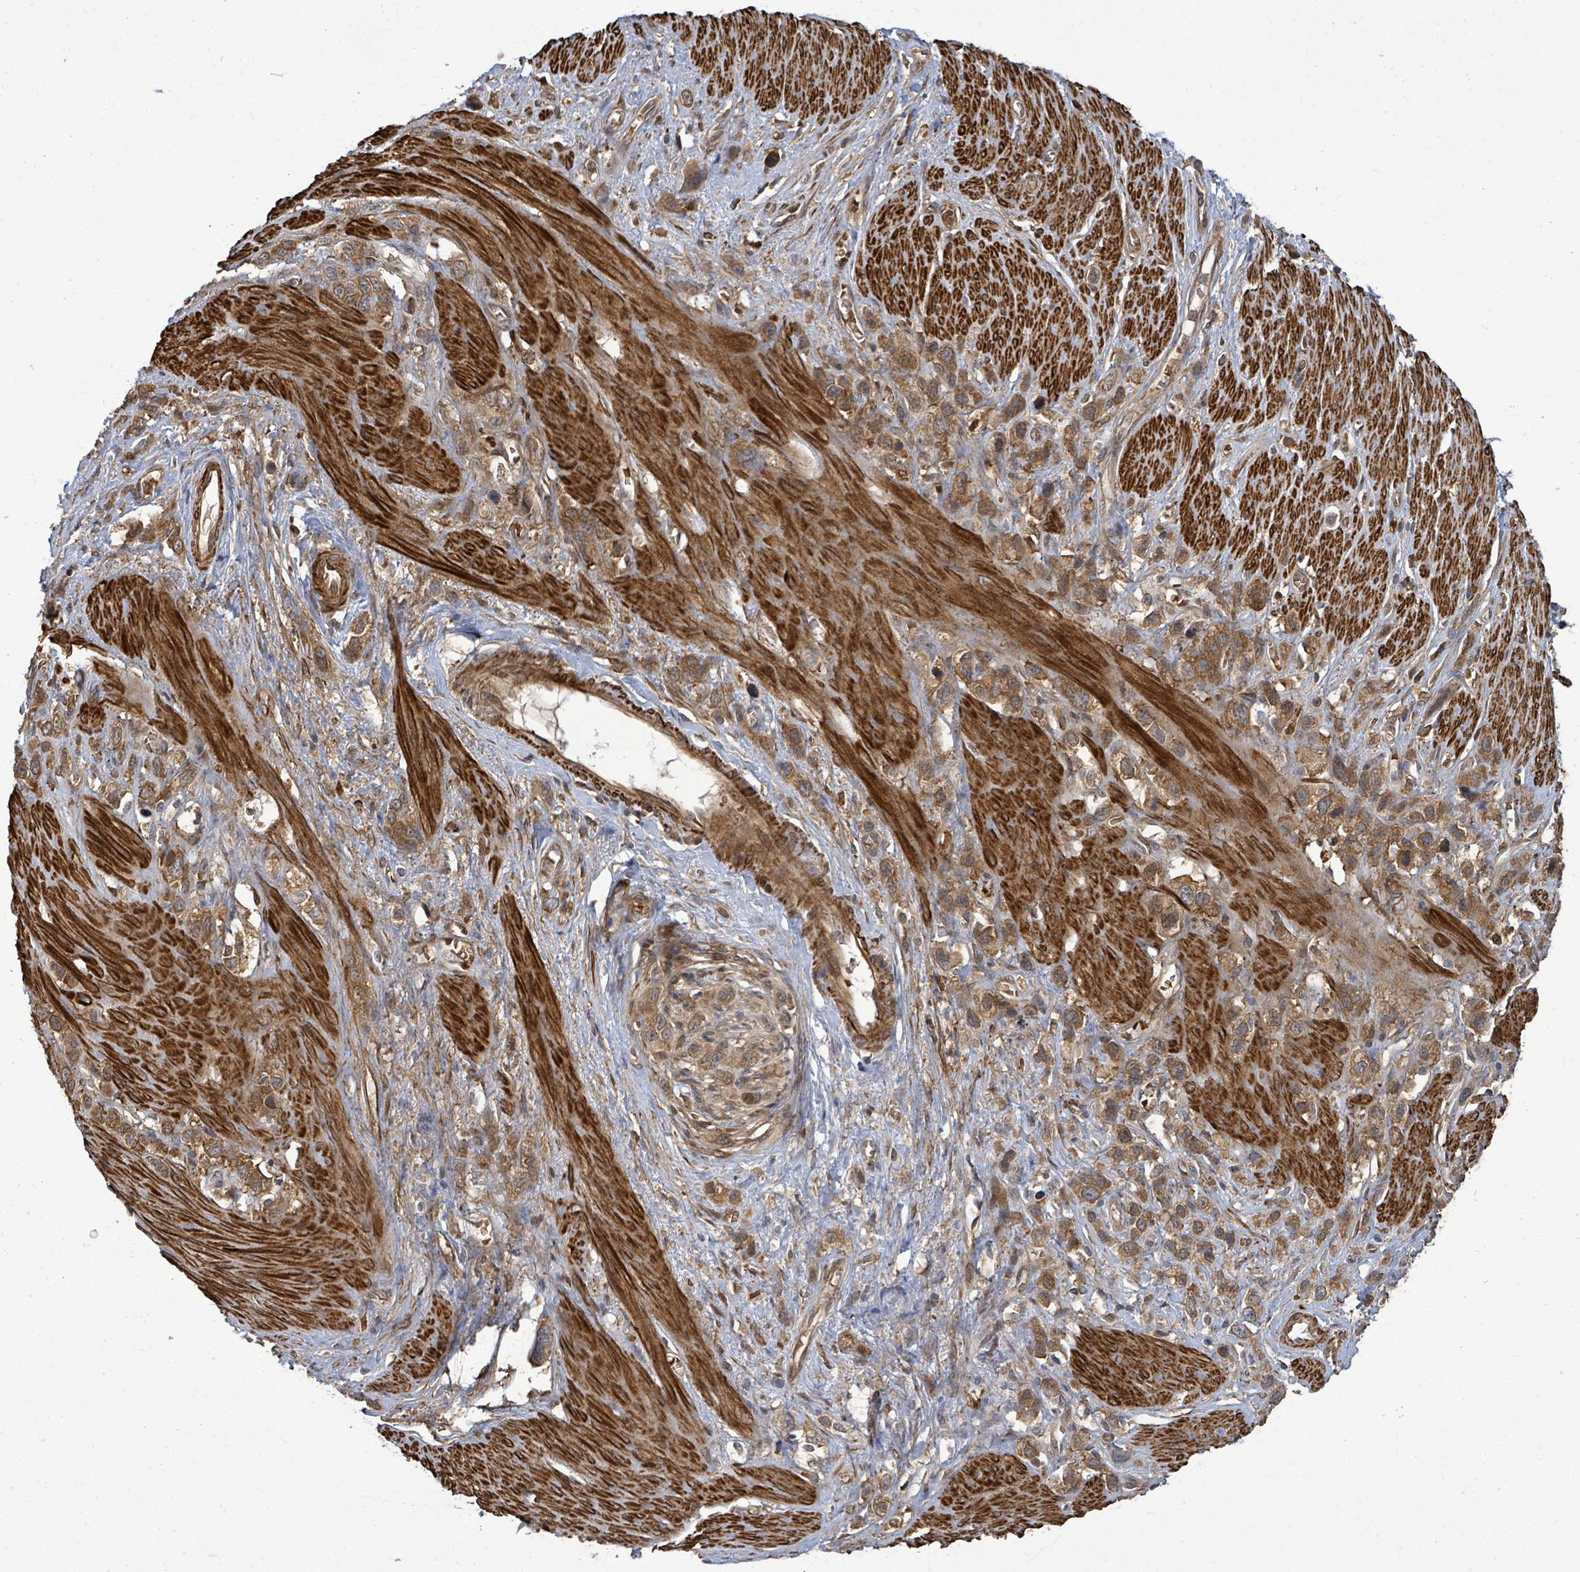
{"staining": {"intensity": "moderate", "quantity": ">75%", "location": "cytoplasmic/membranous"}, "tissue": "stomach cancer", "cell_type": "Tumor cells", "image_type": "cancer", "snomed": [{"axis": "morphology", "description": "Adenocarcinoma, NOS"}, {"axis": "topography", "description": "Stomach"}], "caption": "Tumor cells show medium levels of moderate cytoplasmic/membranous positivity in about >75% of cells in human stomach cancer. The protein of interest is stained brown, and the nuclei are stained in blue (DAB (3,3'-diaminobenzidine) IHC with brightfield microscopy, high magnification).", "gene": "MAP3K6", "patient": {"sex": "female", "age": 65}}